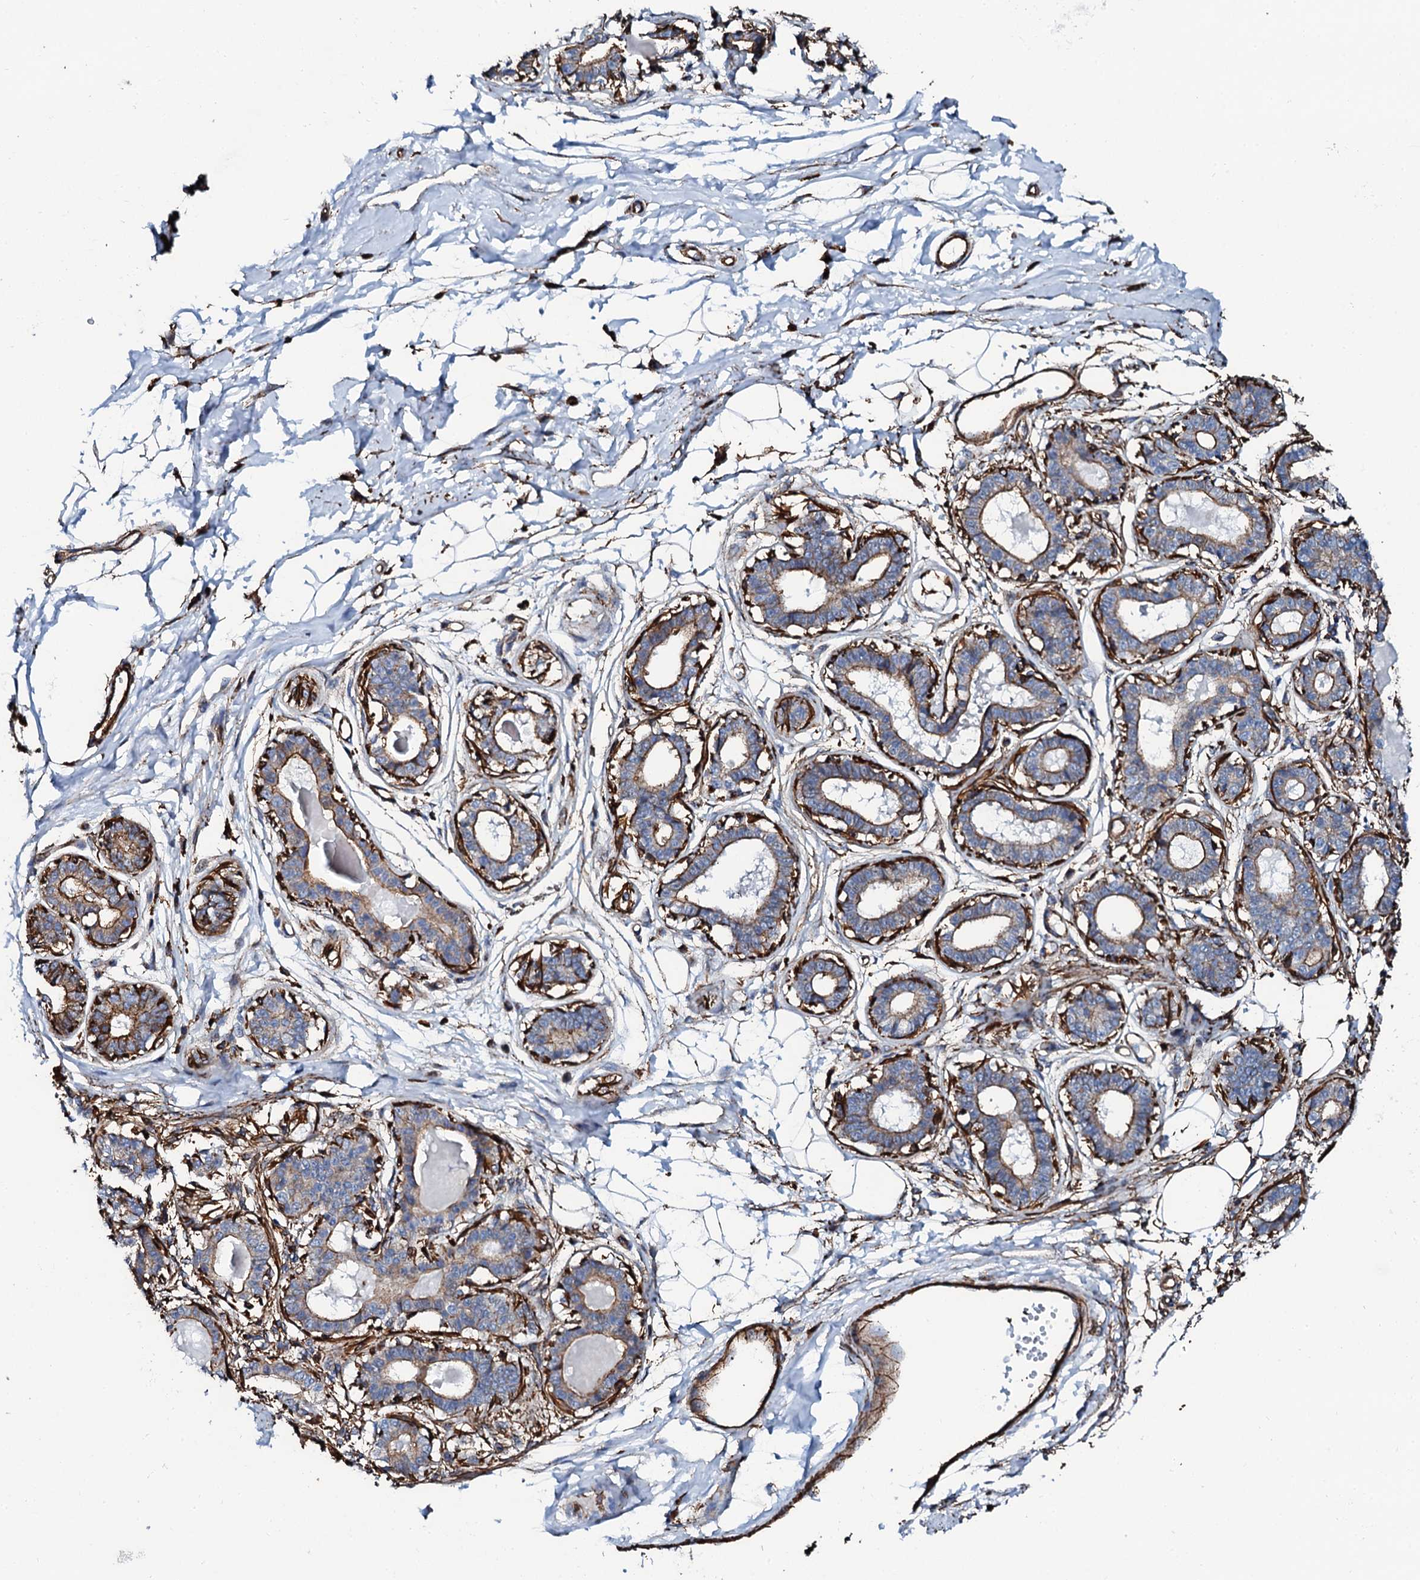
{"staining": {"intensity": "strong", "quantity": ">75%", "location": "cytoplasmic/membranous"}, "tissue": "breast", "cell_type": "Adipocytes", "image_type": "normal", "snomed": [{"axis": "morphology", "description": "Normal tissue, NOS"}, {"axis": "topography", "description": "Breast"}], "caption": "Breast stained with DAB (3,3'-diaminobenzidine) IHC exhibits high levels of strong cytoplasmic/membranous staining in about >75% of adipocytes. Using DAB (brown) and hematoxylin (blue) stains, captured at high magnification using brightfield microscopy.", "gene": "INTS10", "patient": {"sex": "female", "age": 45}}